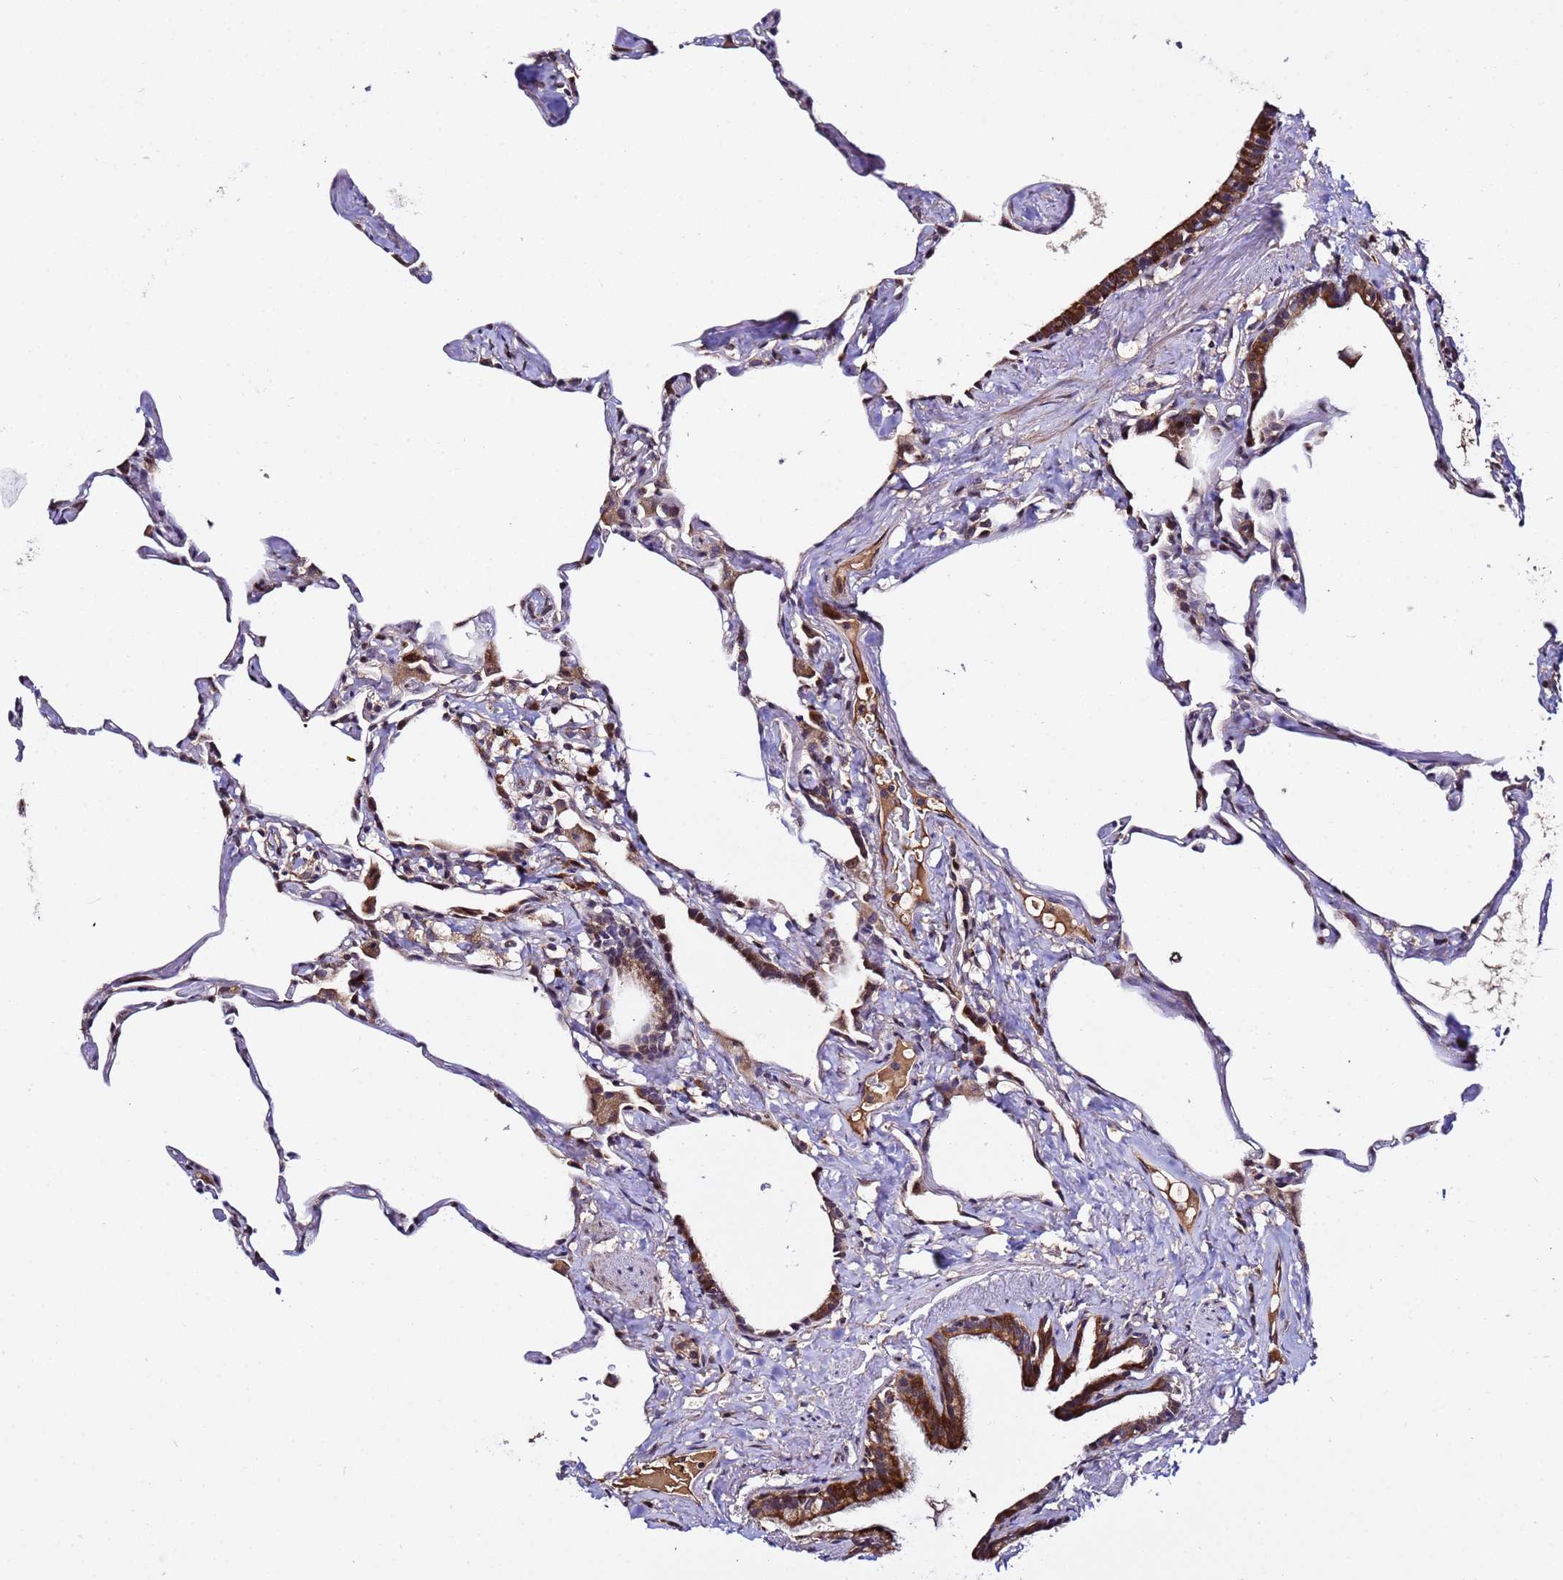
{"staining": {"intensity": "negative", "quantity": "none", "location": "none"}, "tissue": "lung", "cell_type": "Alveolar cells", "image_type": "normal", "snomed": [{"axis": "morphology", "description": "Normal tissue, NOS"}, {"axis": "topography", "description": "Lung"}], "caption": "Immunohistochemical staining of benign human lung demonstrates no significant positivity in alveolar cells.", "gene": "WNK4", "patient": {"sex": "male", "age": 65}}